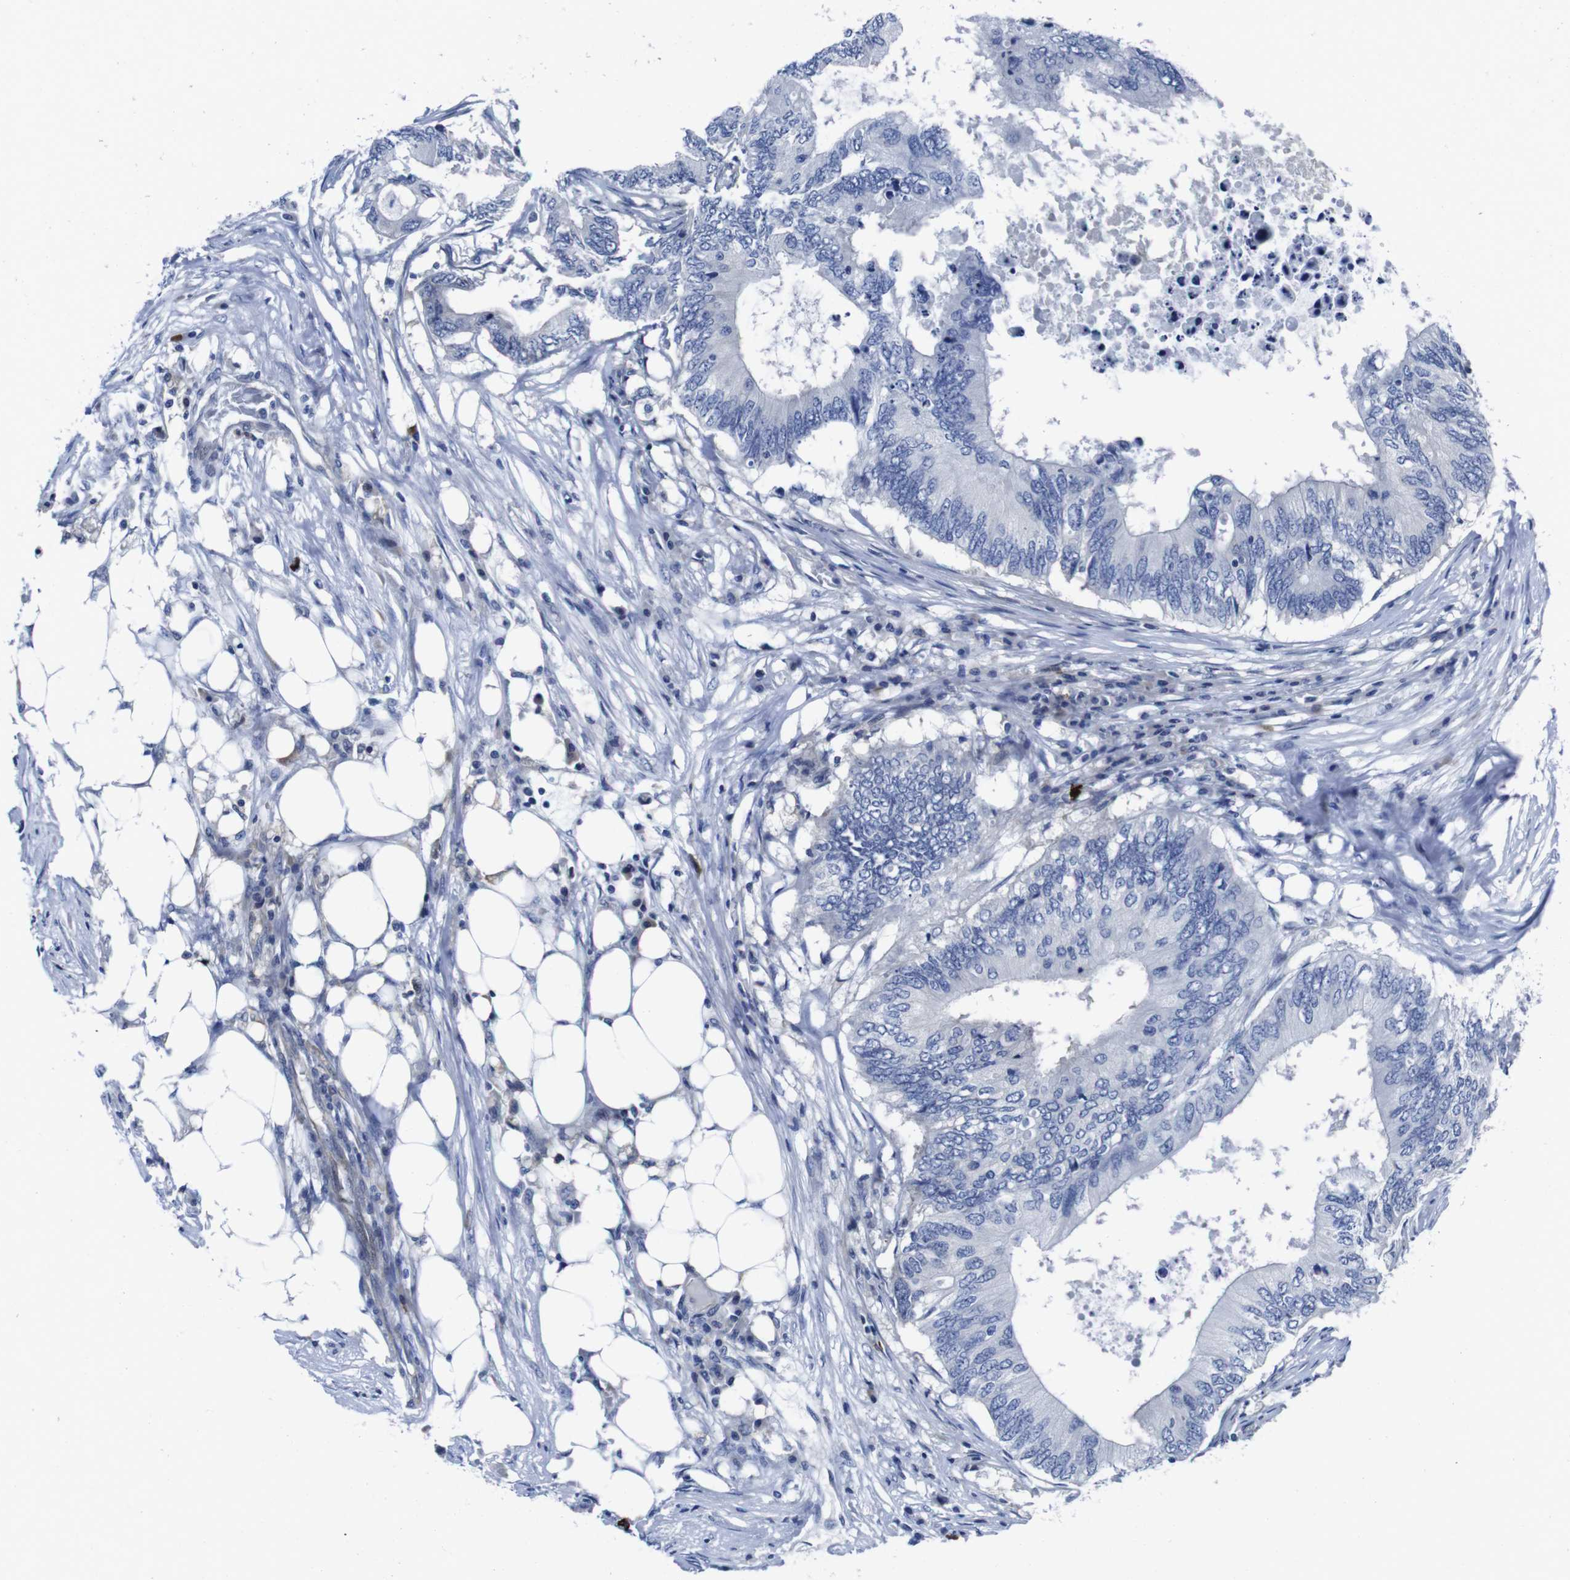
{"staining": {"intensity": "negative", "quantity": "none", "location": "none"}, "tissue": "colorectal cancer", "cell_type": "Tumor cells", "image_type": "cancer", "snomed": [{"axis": "morphology", "description": "Adenocarcinoma, NOS"}, {"axis": "topography", "description": "Colon"}], "caption": "DAB (3,3'-diaminobenzidine) immunohistochemical staining of human colorectal cancer displays no significant positivity in tumor cells.", "gene": "EIF4A1", "patient": {"sex": "male", "age": 71}}